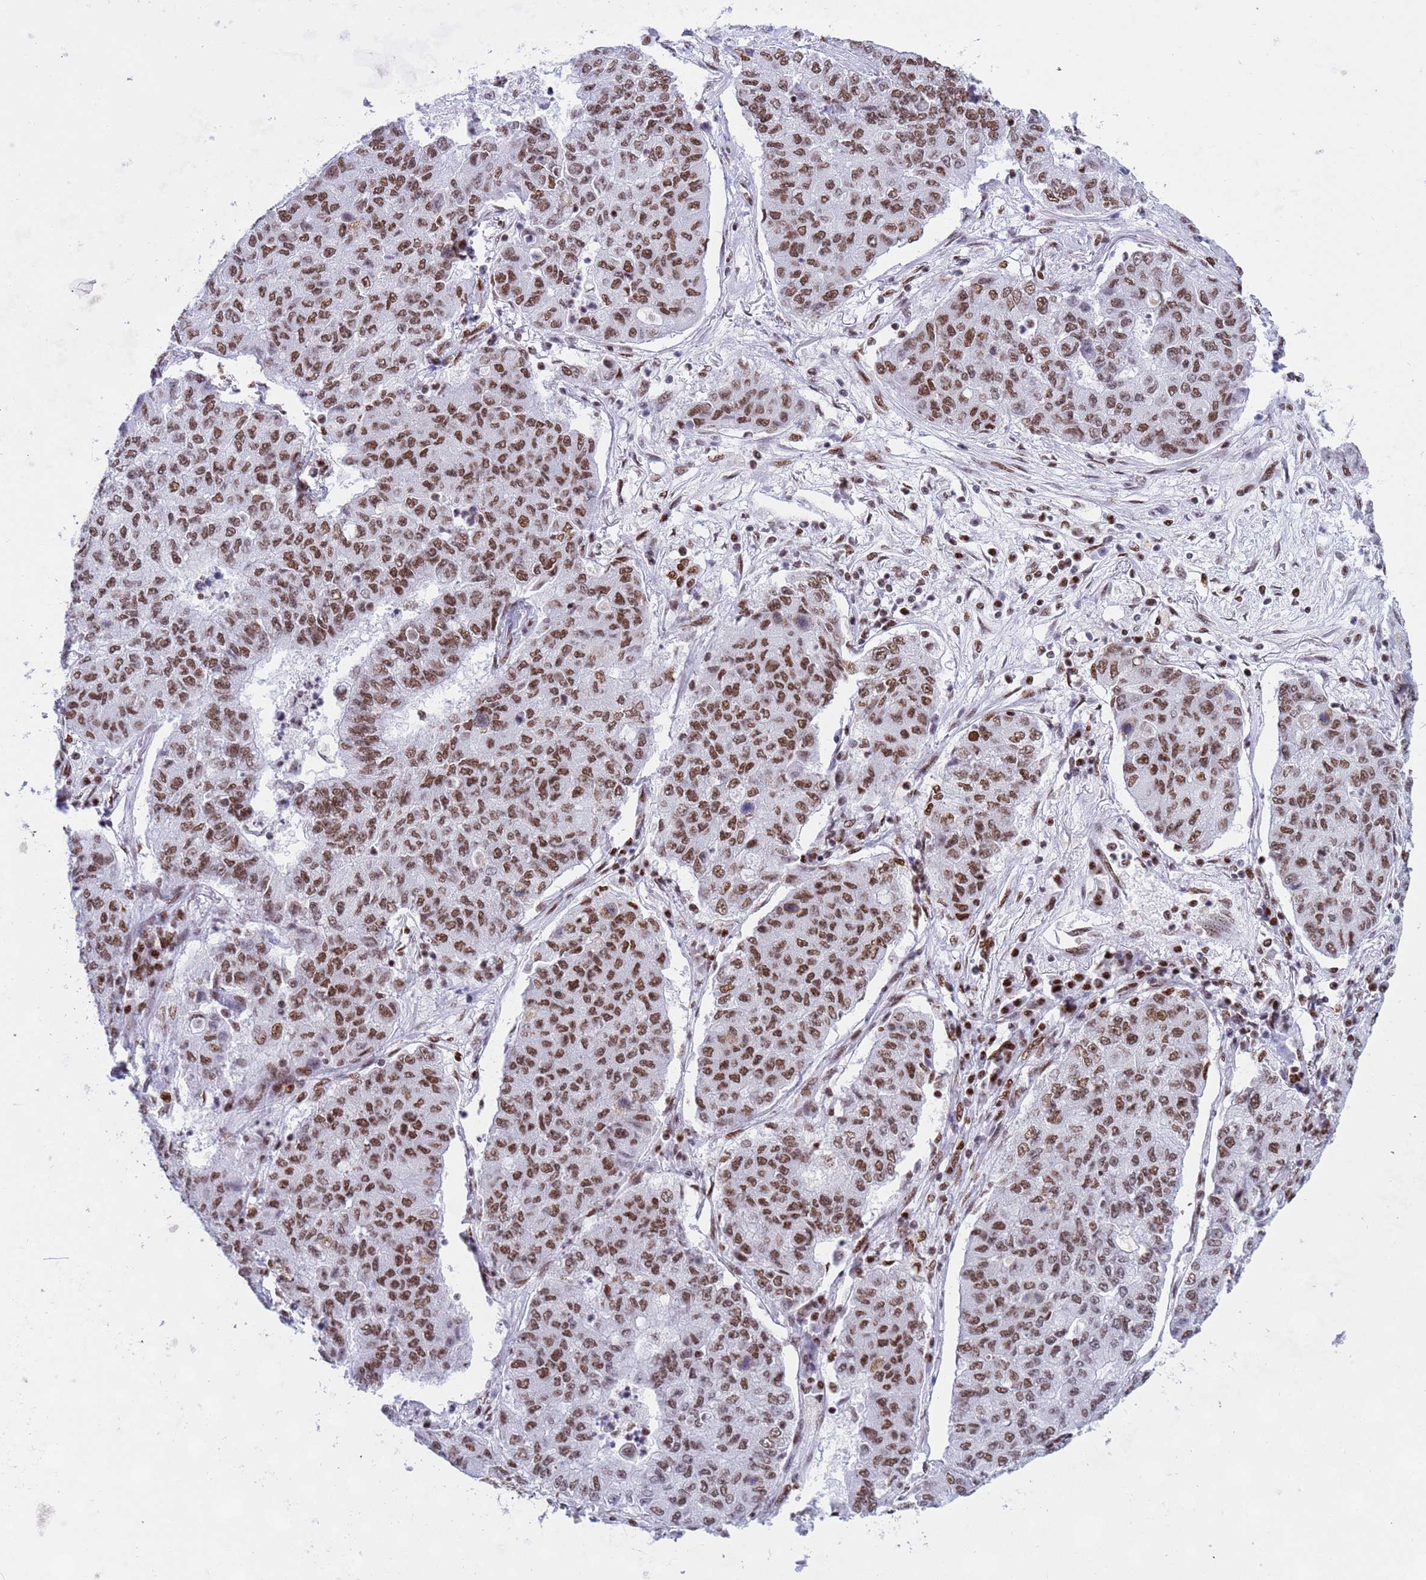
{"staining": {"intensity": "moderate", "quantity": ">75%", "location": "nuclear"}, "tissue": "lung cancer", "cell_type": "Tumor cells", "image_type": "cancer", "snomed": [{"axis": "morphology", "description": "Squamous cell carcinoma, NOS"}, {"axis": "topography", "description": "Lung"}], "caption": "Moderate nuclear protein expression is appreciated in about >75% of tumor cells in squamous cell carcinoma (lung).", "gene": "RALY", "patient": {"sex": "male", "age": 74}}